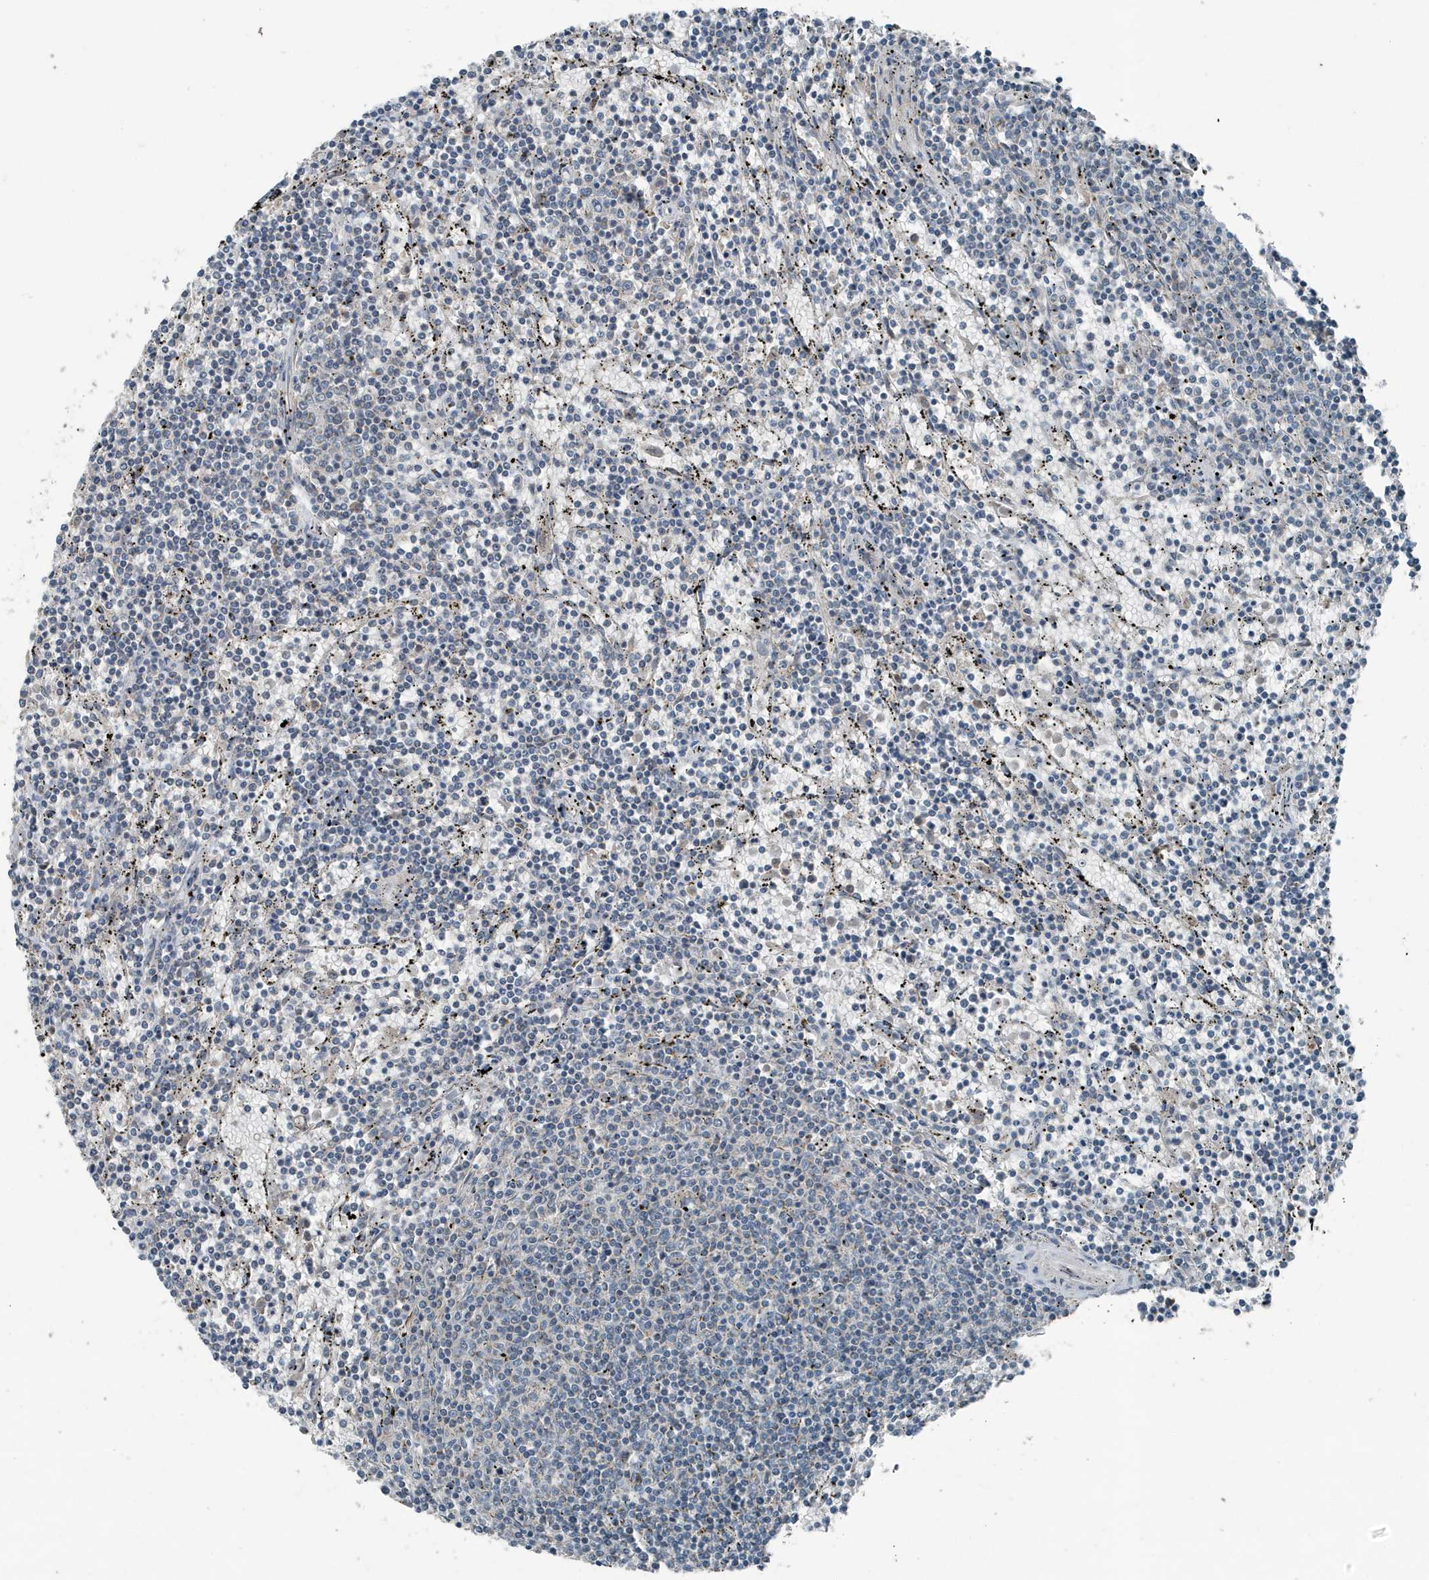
{"staining": {"intensity": "negative", "quantity": "none", "location": "none"}, "tissue": "lymphoma", "cell_type": "Tumor cells", "image_type": "cancer", "snomed": [{"axis": "morphology", "description": "Malignant lymphoma, non-Hodgkin's type, Low grade"}, {"axis": "topography", "description": "Spleen"}], "caption": "DAB (3,3'-diaminobenzidine) immunohistochemical staining of low-grade malignant lymphoma, non-Hodgkin's type demonstrates no significant expression in tumor cells. Nuclei are stained in blue.", "gene": "MT-CYB", "patient": {"sex": "female", "age": 50}}